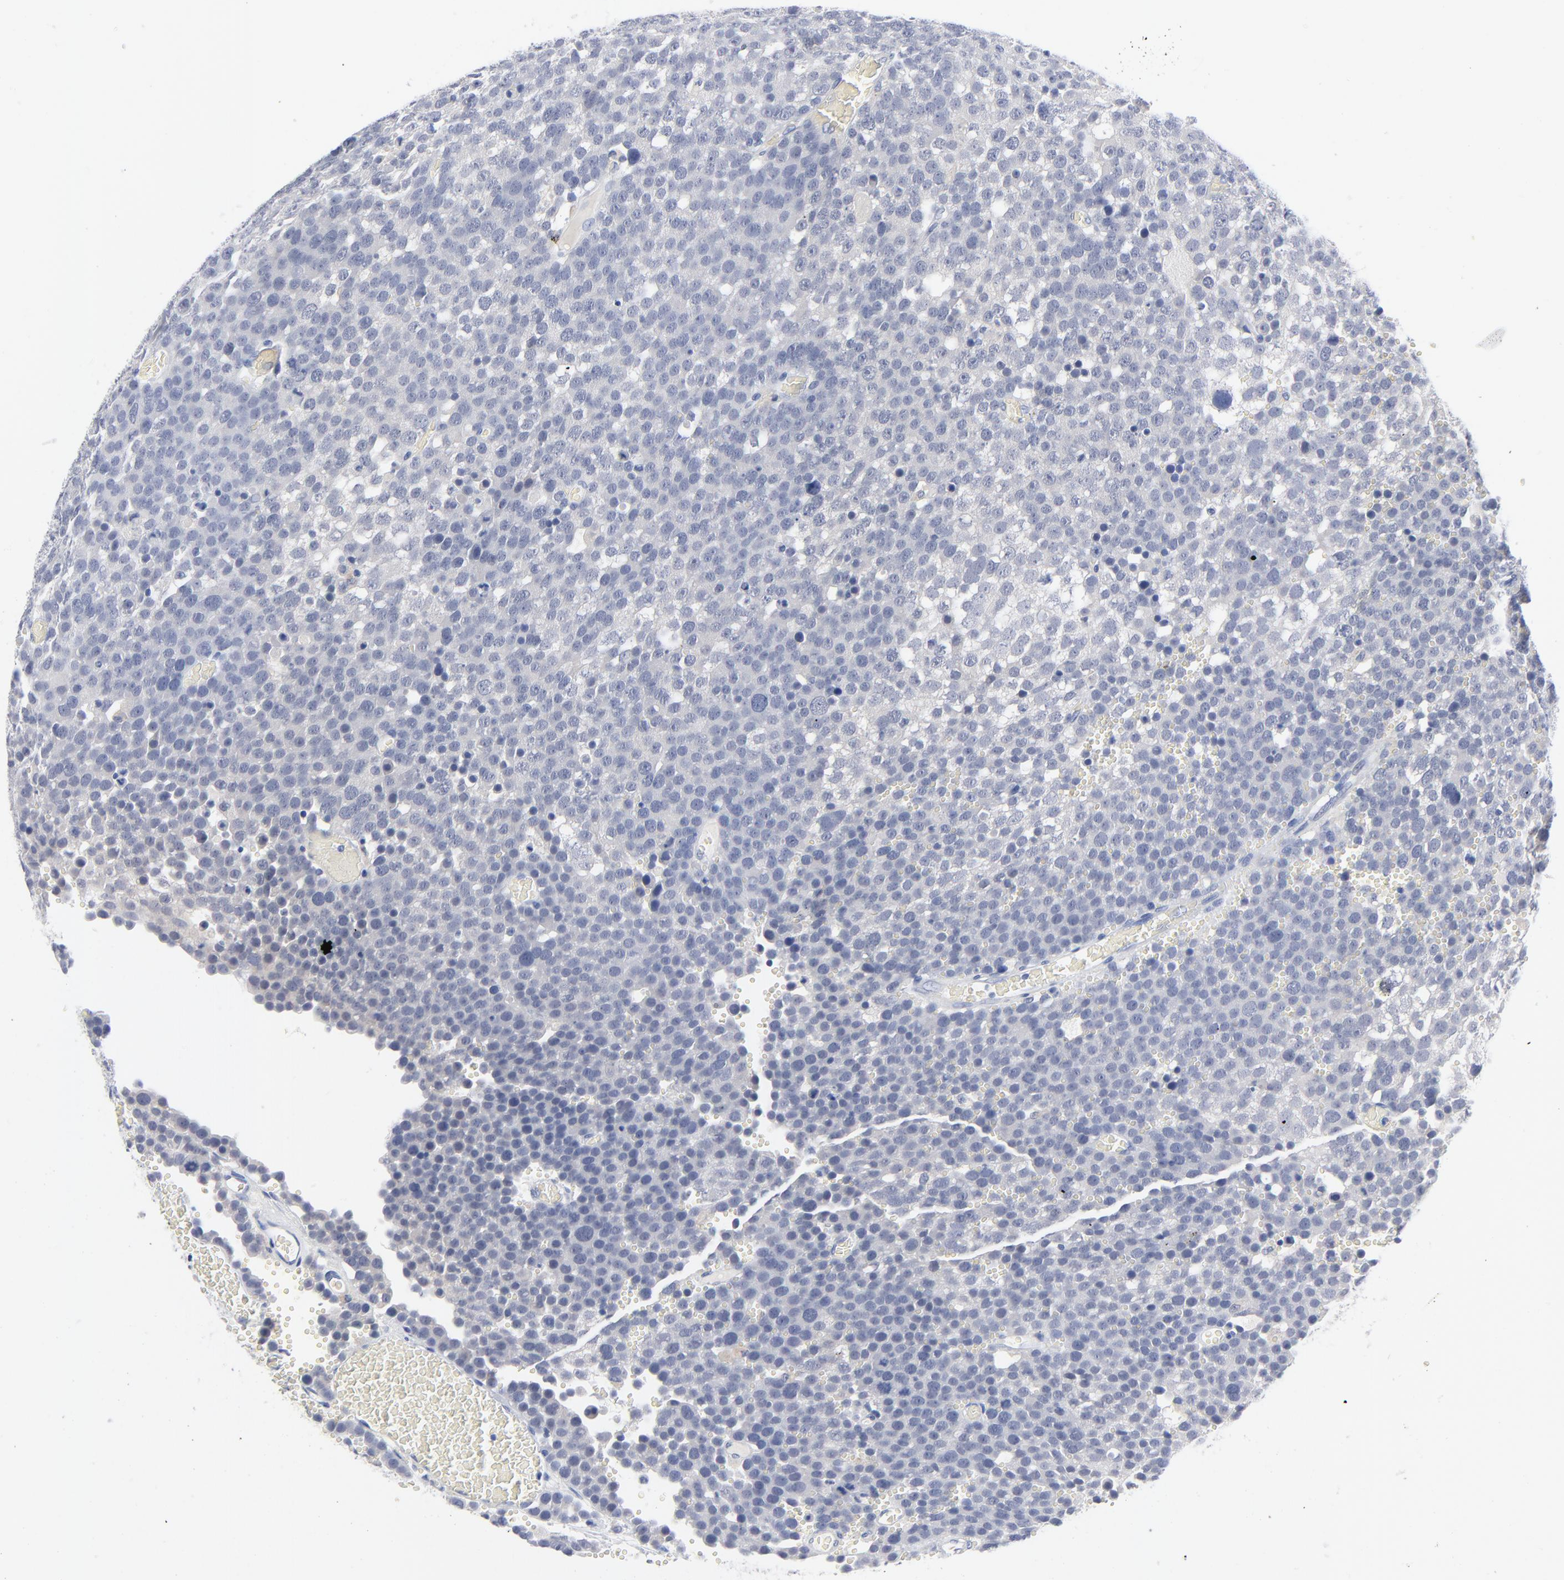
{"staining": {"intensity": "negative", "quantity": "none", "location": "none"}, "tissue": "testis cancer", "cell_type": "Tumor cells", "image_type": "cancer", "snomed": [{"axis": "morphology", "description": "Seminoma, NOS"}, {"axis": "topography", "description": "Testis"}], "caption": "Immunohistochemistry of human seminoma (testis) displays no positivity in tumor cells.", "gene": "CLEC4G", "patient": {"sex": "male", "age": 71}}